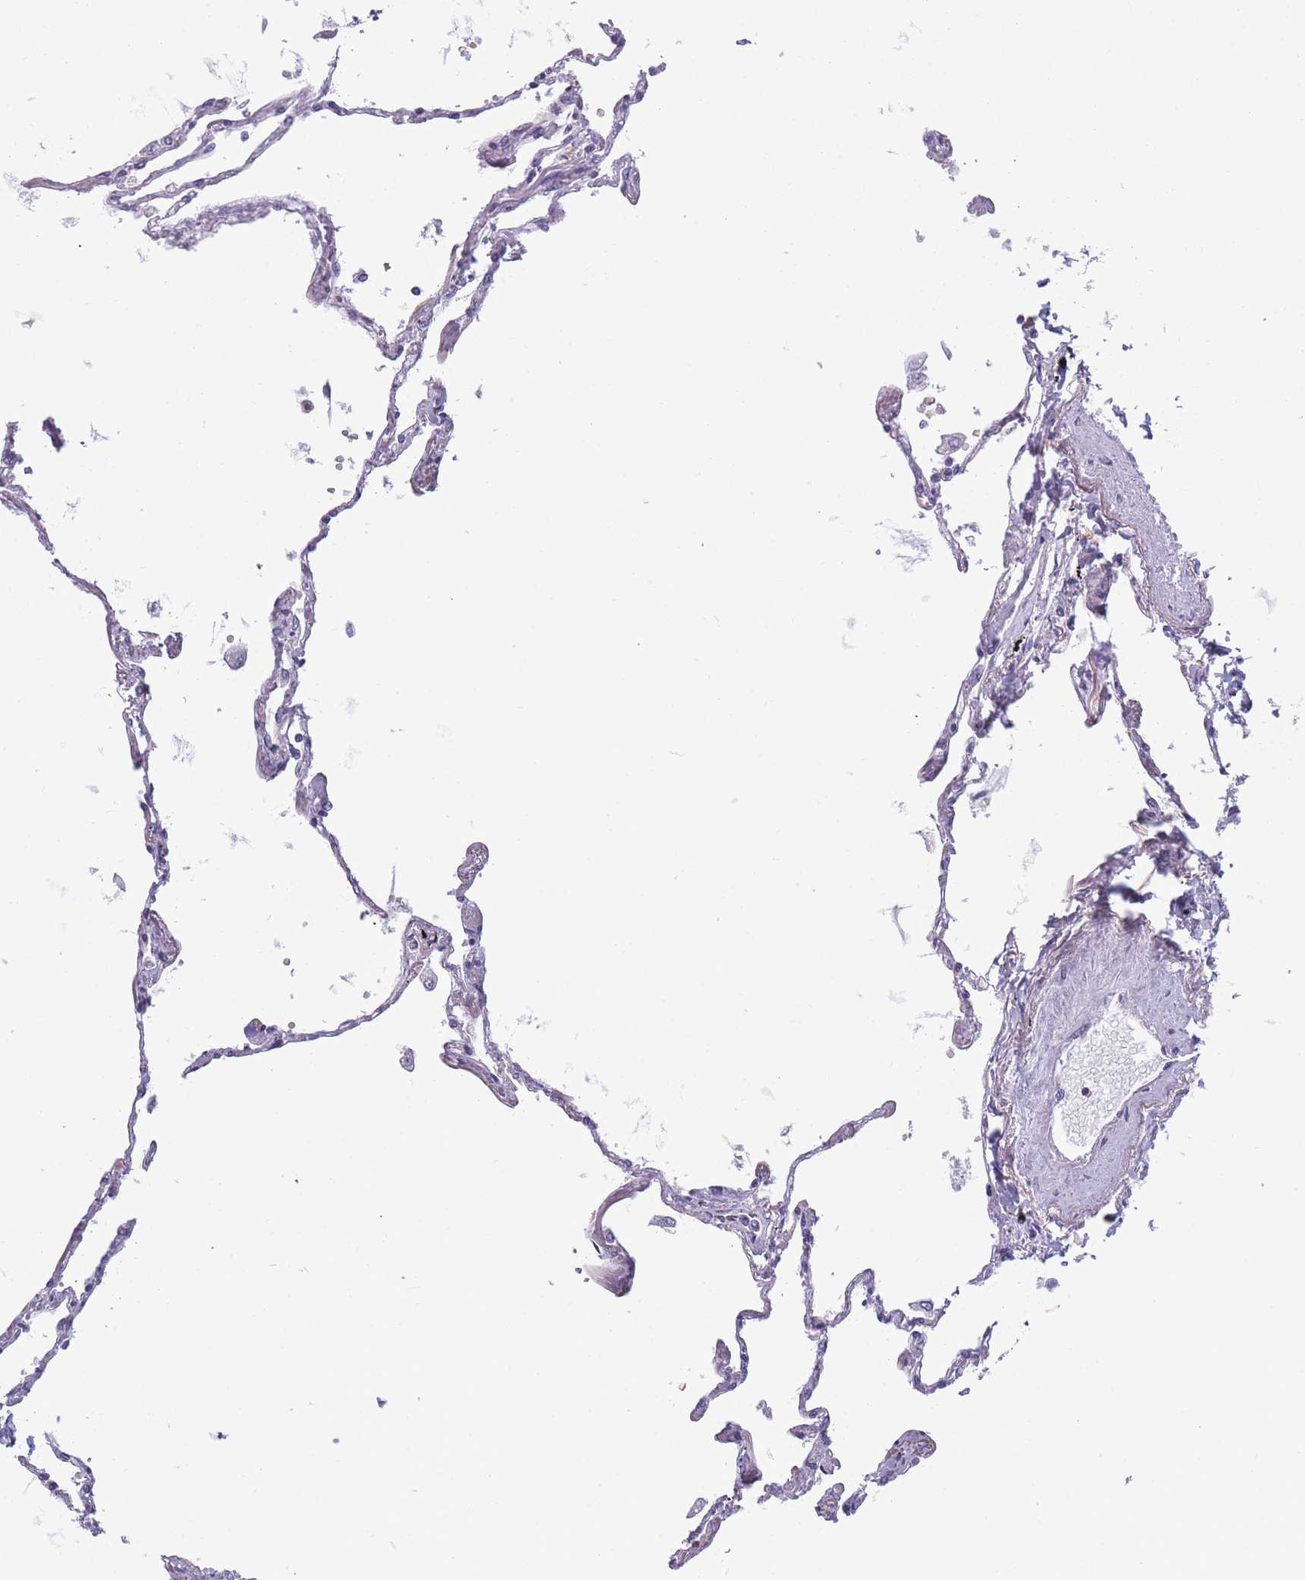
{"staining": {"intensity": "negative", "quantity": "none", "location": "none"}, "tissue": "lung", "cell_type": "Alveolar cells", "image_type": "normal", "snomed": [{"axis": "morphology", "description": "Normal tissue, NOS"}, {"axis": "topography", "description": "Lung"}], "caption": "This is a micrograph of immunohistochemistry staining of benign lung, which shows no expression in alveolar cells.", "gene": "NDUFAF6", "patient": {"sex": "female", "age": 67}}